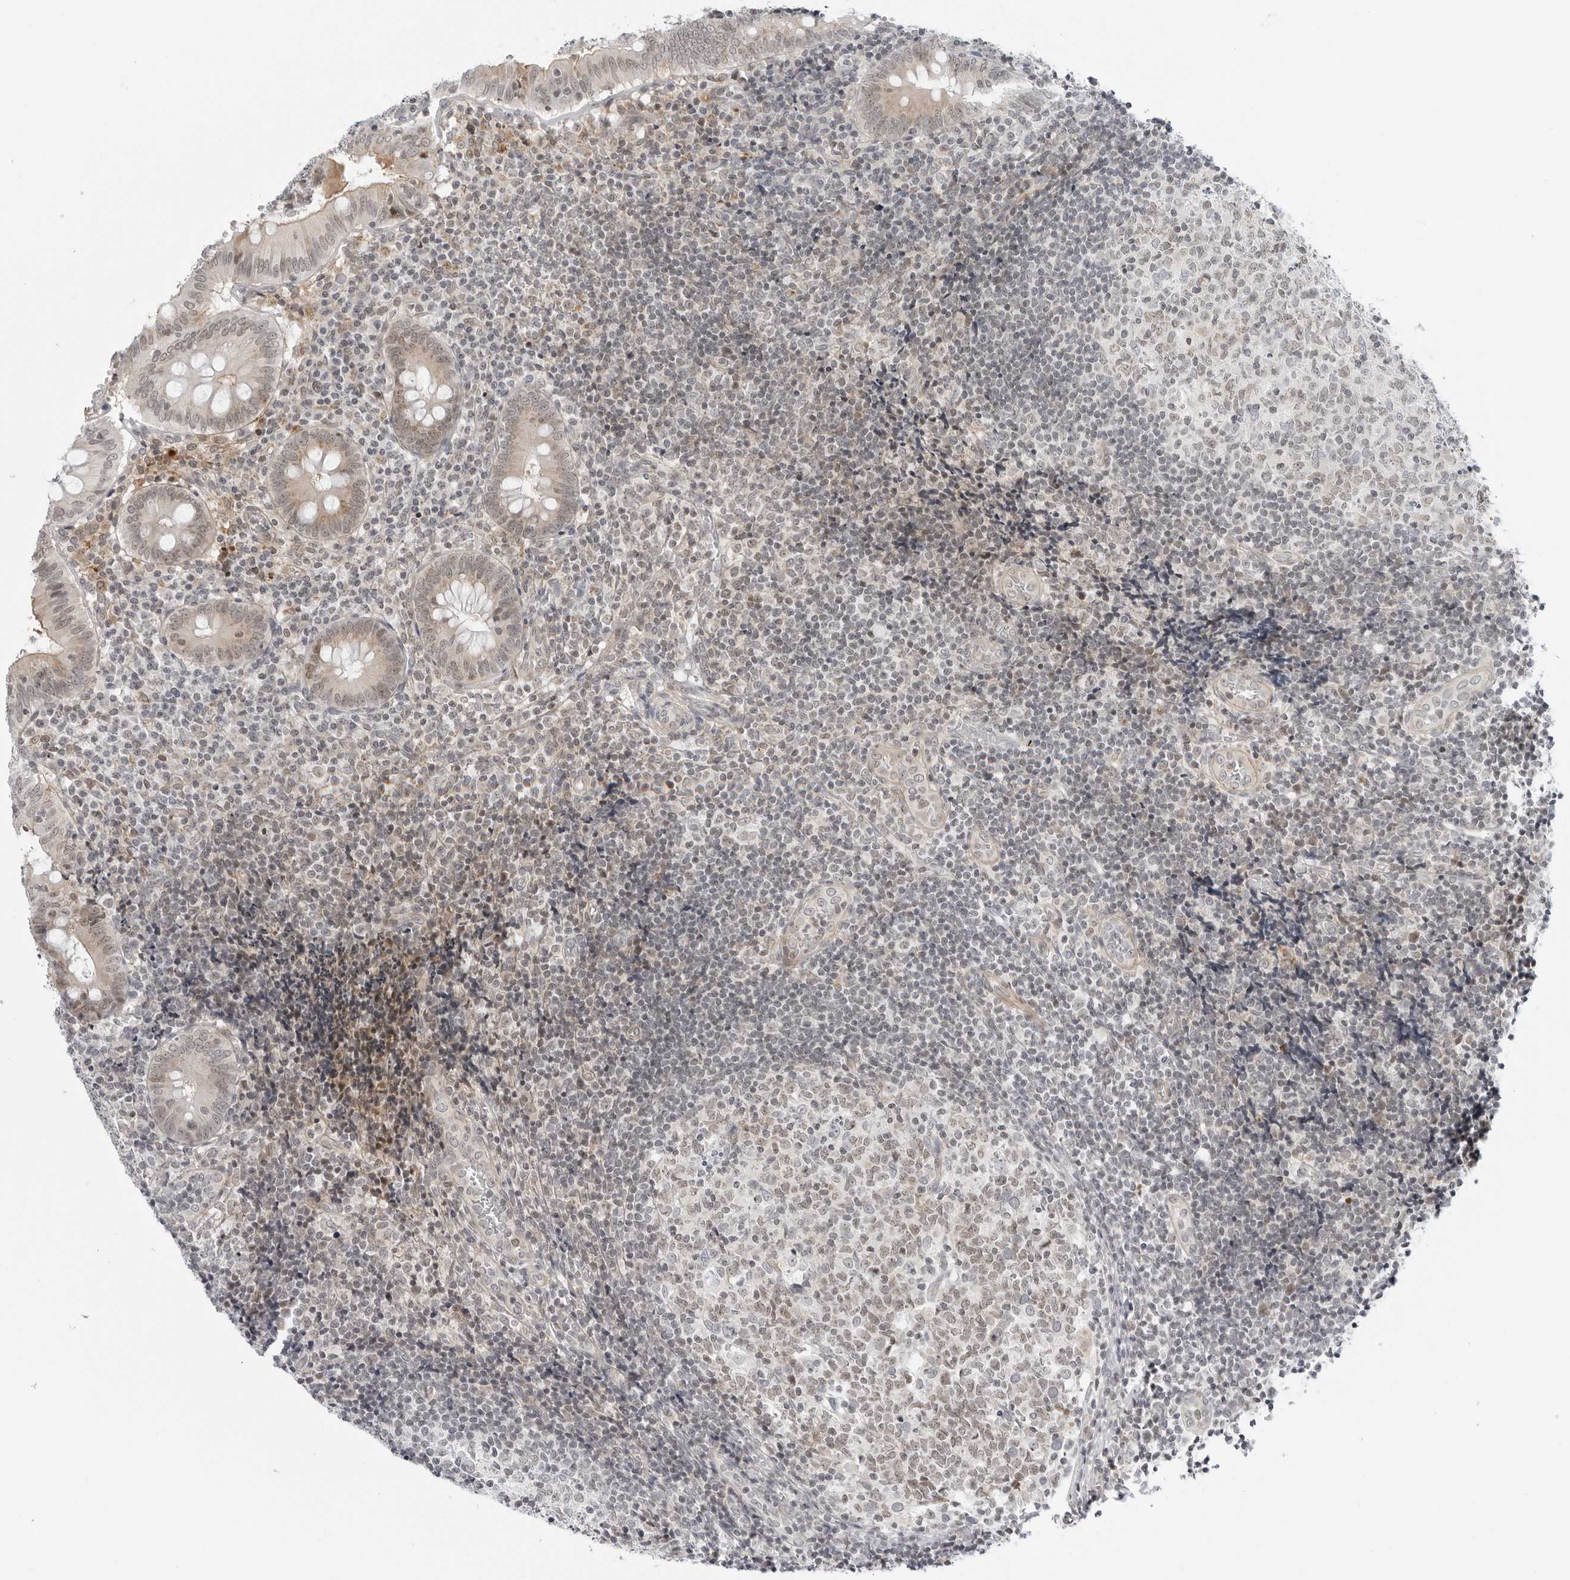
{"staining": {"intensity": "weak", "quantity": "25%-75%", "location": "cytoplasmic/membranous"}, "tissue": "appendix", "cell_type": "Glandular cells", "image_type": "normal", "snomed": [{"axis": "morphology", "description": "Normal tissue, NOS"}, {"axis": "topography", "description": "Appendix"}], "caption": "Weak cytoplasmic/membranous expression is present in approximately 25%-75% of glandular cells in benign appendix. (Brightfield microscopy of DAB IHC at high magnification).", "gene": "SUGCT", "patient": {"sex": "male", "age": 8}}